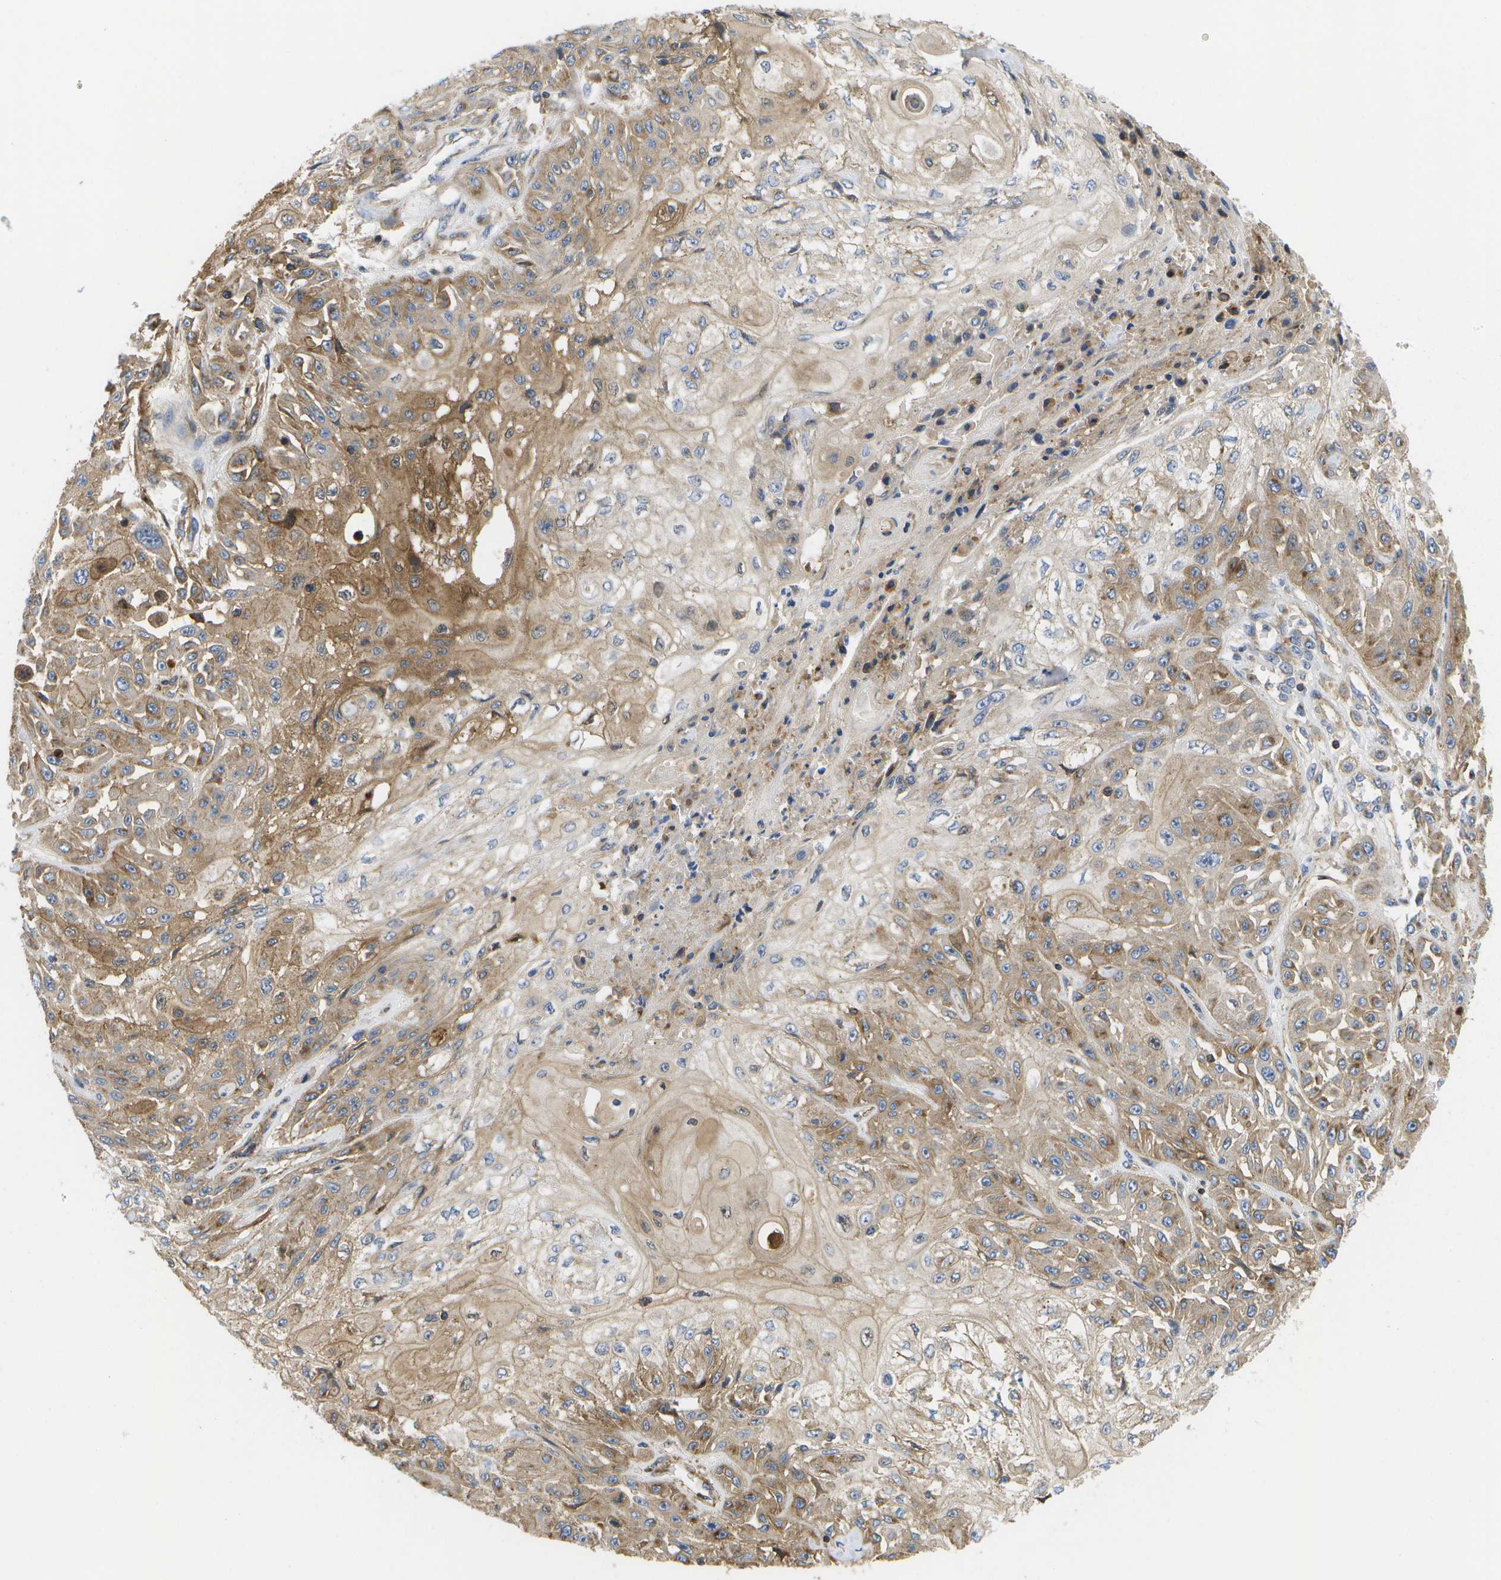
{"staining": {"intensity": "moderate", "quantity": ">75%", "location": "cytoplasmic/membranous"}, "tissue": "skin cancer", "cell_type": "Tumor cells", "image_type": "cancer", "snomed": [{"axis": "morphology", "description": "Squamous cell carcinoma, NOS"}, {"axis": "morphology", "description": "Squamous cell carcinoma, metastatic, NOS"}, {"axis": "topography", "description": "Skin"}, {"axis": "topography", "description": "Lymph node"}], "caption": "Protein staining of squamous cell carcinoma (skin) tissue displays moderate cytoplasmic/membranous positivity in approximately >75% of tumor cells. (Brightfield microscopy of DAB IHC at high magnification).", "gene": "BST2", "patient": {"sex": "male", "age": 75}}